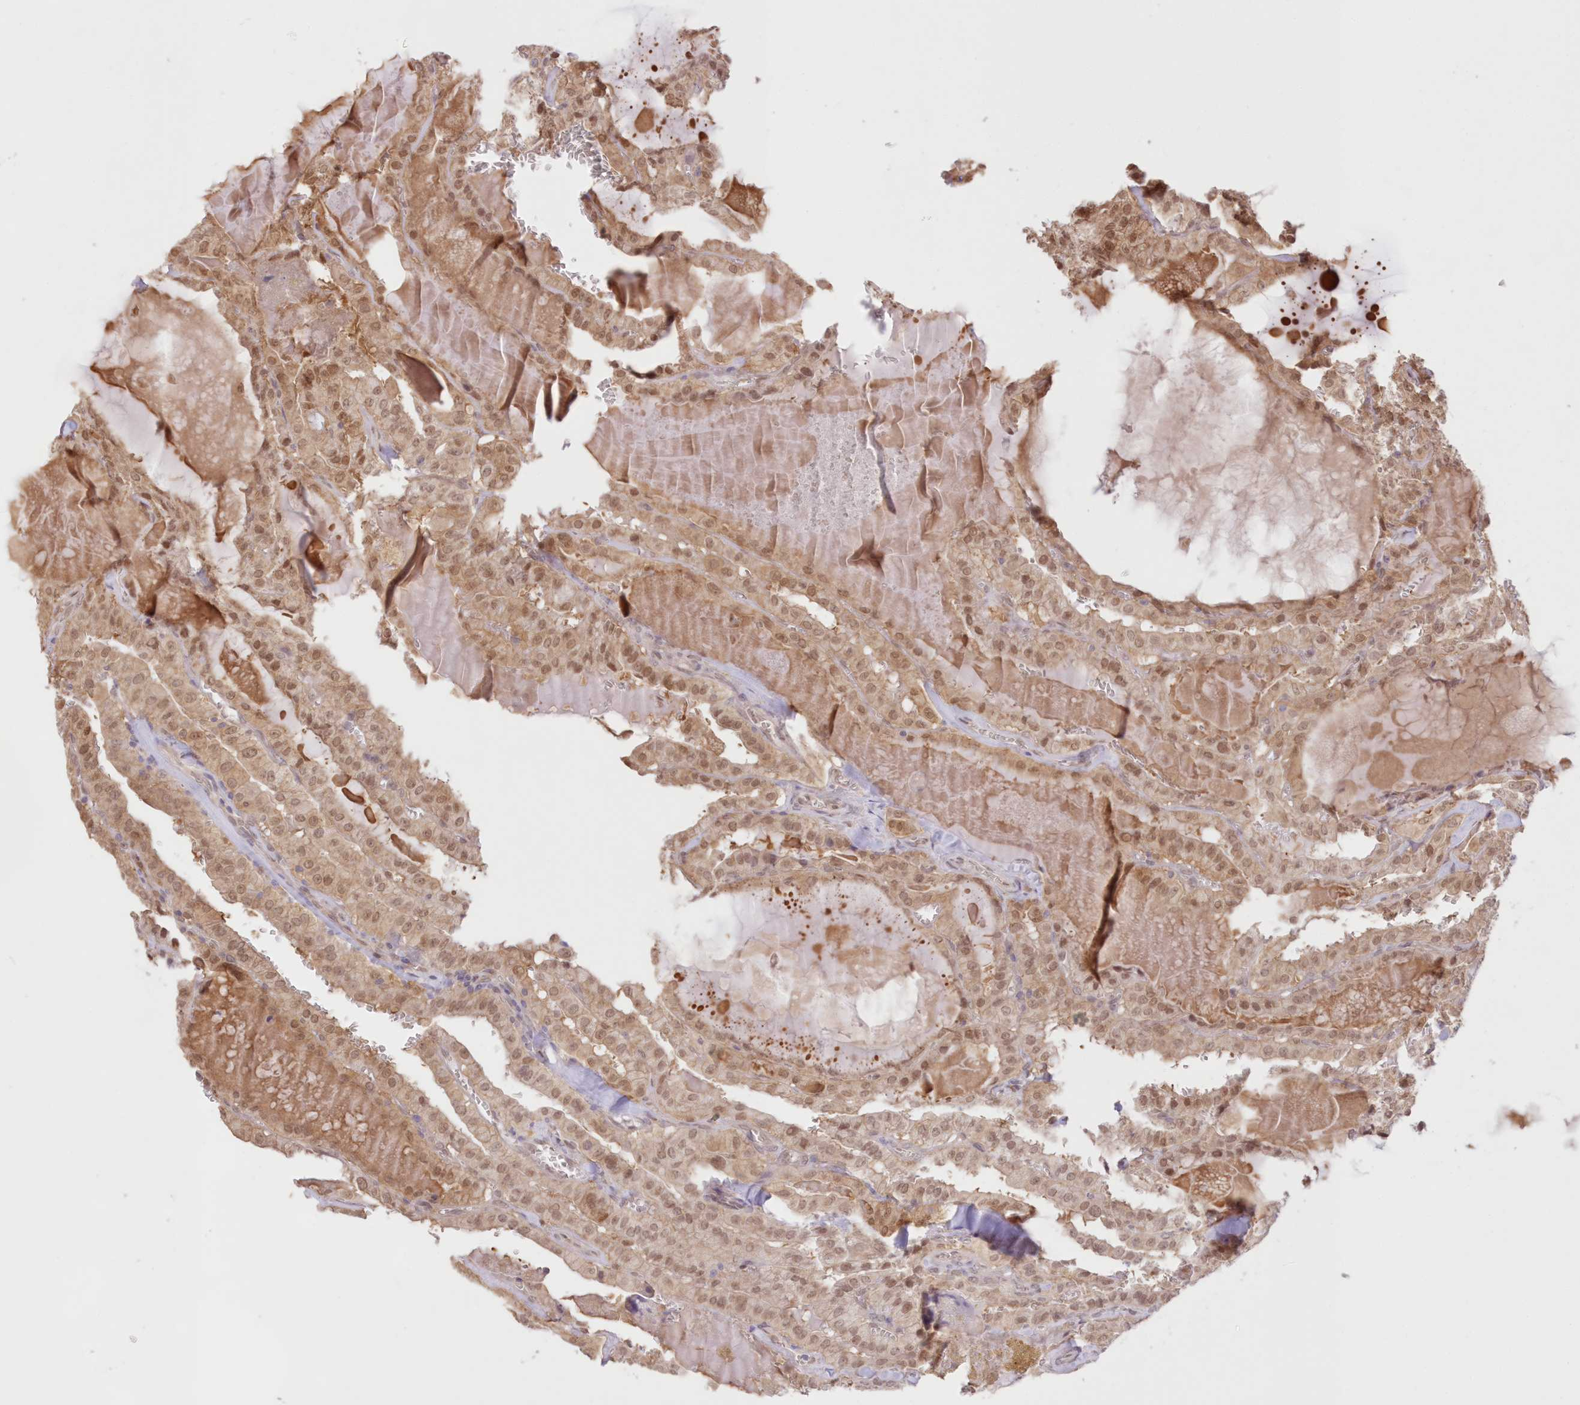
{"staining": {"intensity": "moderate", "quantity": ">75%", "location": "cytoplasmic/membranous,nuclear"}, "tissue": "thyroid cancer", "cell_type": "Tumor cells", "image_type": "cancer", "snomed": [{"axis": "morphology", "description": "Papillary adenocarcinoma, NOS"}, {"axis": "topography", "description": "Thyroid gland"}], "caption": "Human thyroid papillary adenocarcinoma stained for a protein (brown) shows moderate cytoplasmic/membranous and nuclear positive expression in about >75% of tumor cells.", "gene": "RNPEP", "patient": {"sex": "male", "age": 52}}